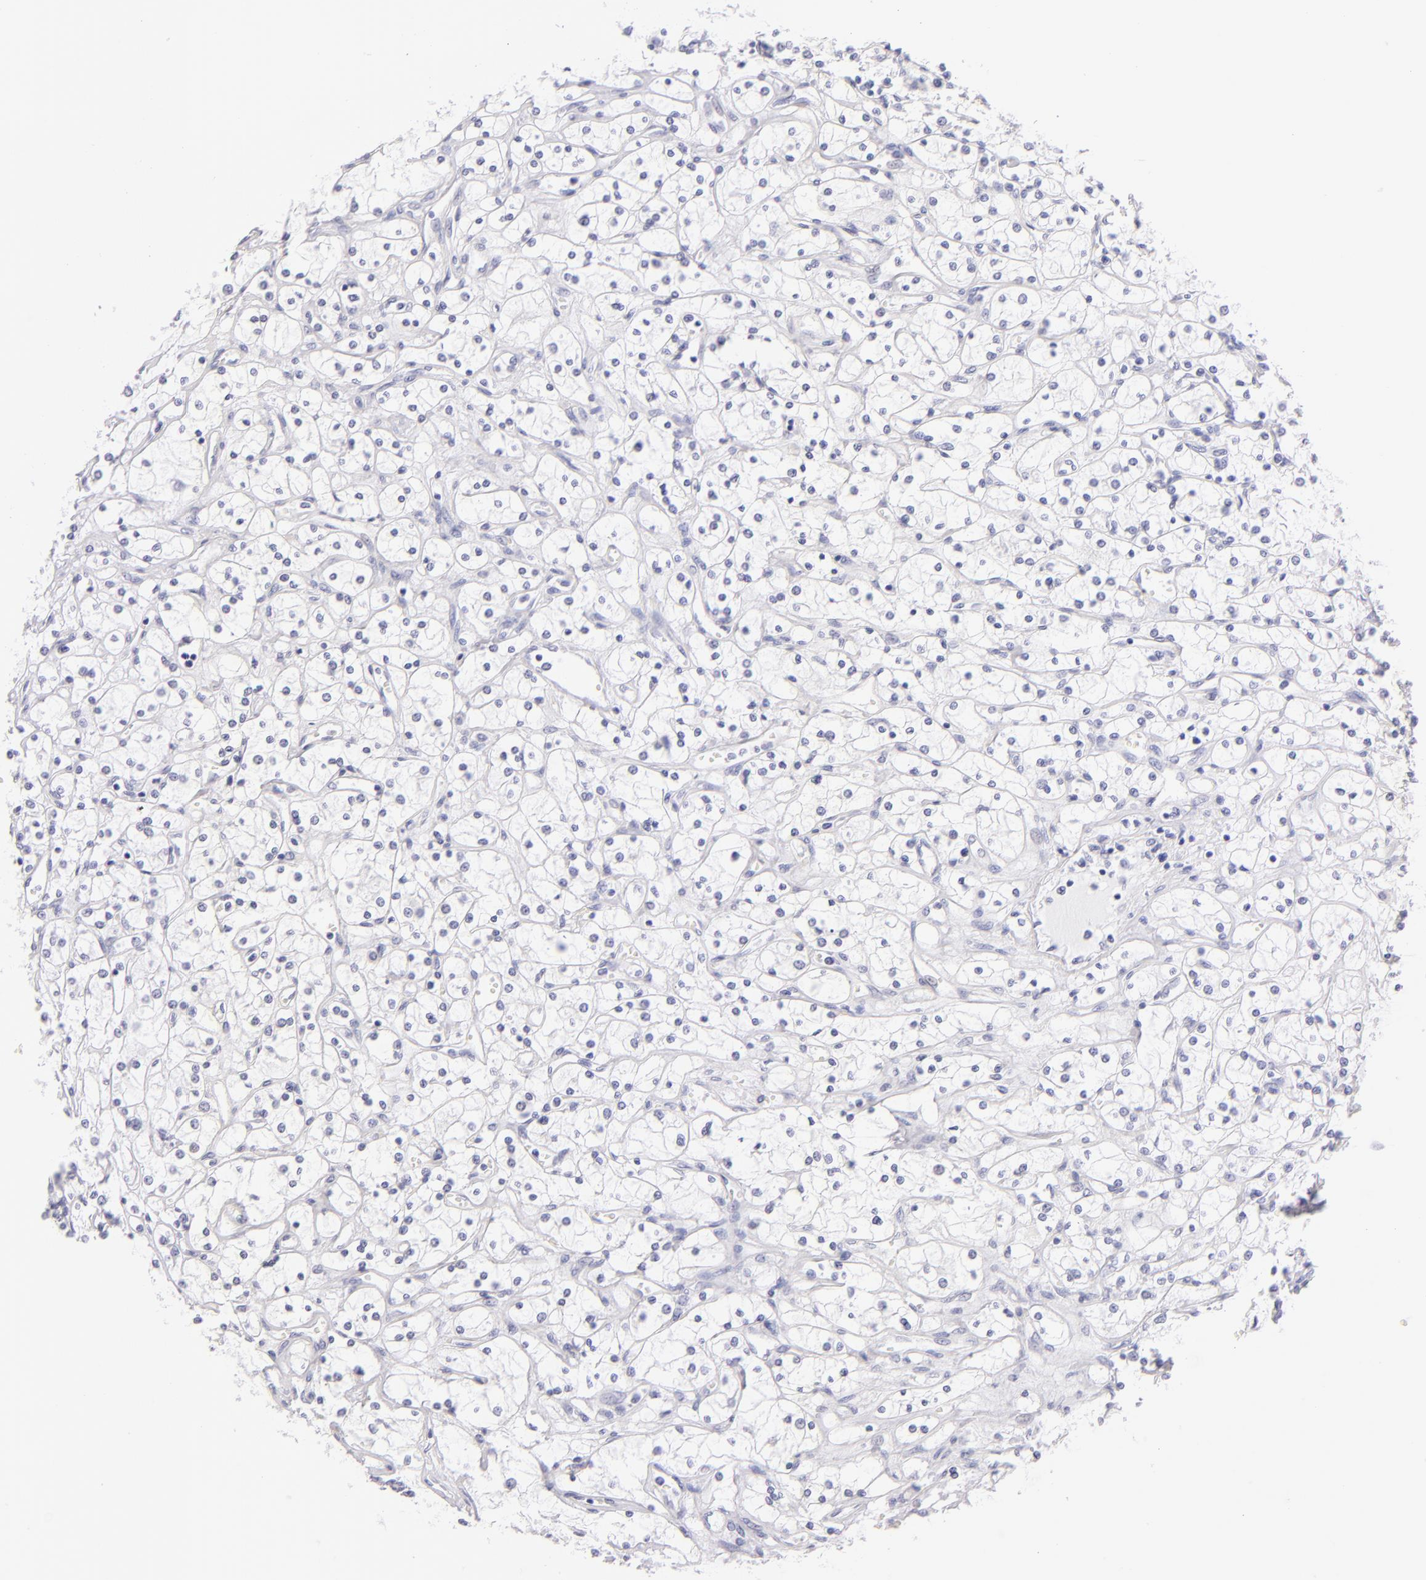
{"staining": {"intensity": "negative", "quantity": "none", "location": "none"}, "tissue": "renal cancer", "cell_type": "Tumor cells", "image_type": "cancer", "snomed": [{"axis": "morphology", "description": "Adenocarcinoma, NOS"}, {"axis": "topography", "description": "Kidney"}], "caption": "This is an immunohistochemistry histopathology image of human renal cancer. There is no staining in tumor cells.", "gene": "SDC1", "patient": {"sex": "male", "age": 61}}